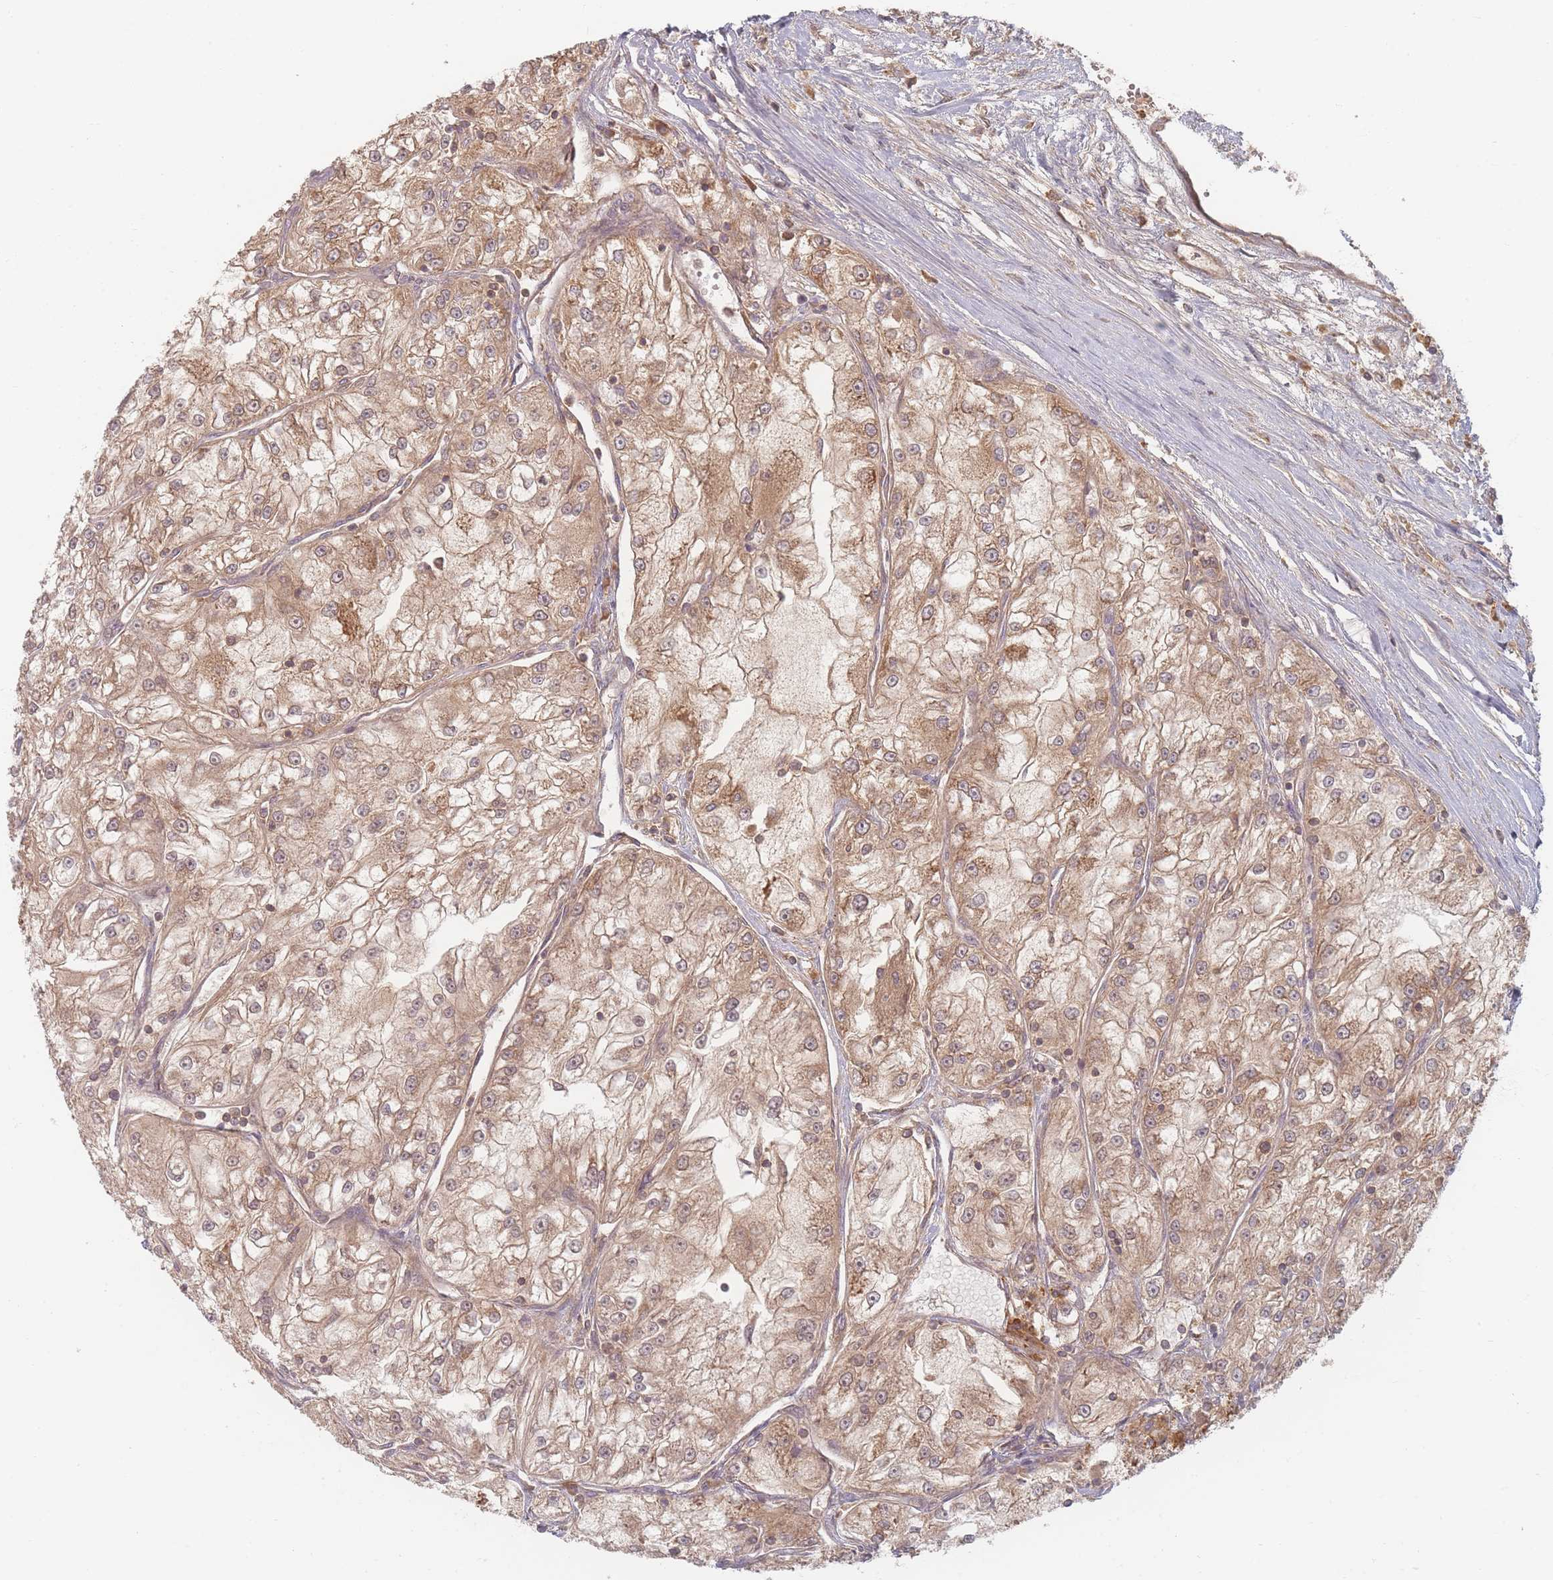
{"staining": {"intensity": "moderate", "quantity": ">75%", "location": "cytoplasmic/membranous"}, "tissue": "renal cancer", "cell_type": "Tumor cells", "image_type": "cancer", "snomed": [{"axis": "morphology", "description": "Adenocarcinoma, NOS"}, {"axis": "topography", "description": "Kidney"}], "caption": "Moderate cytoplasmic/membranous protein positivity is appreciated in about >75% of tumor cells in renal cancer. Ihc stains the protein in brown and the nuclei are stained blue.", "gene": "SLC35F3", "patient": {"sex": "female", "age": 72}}